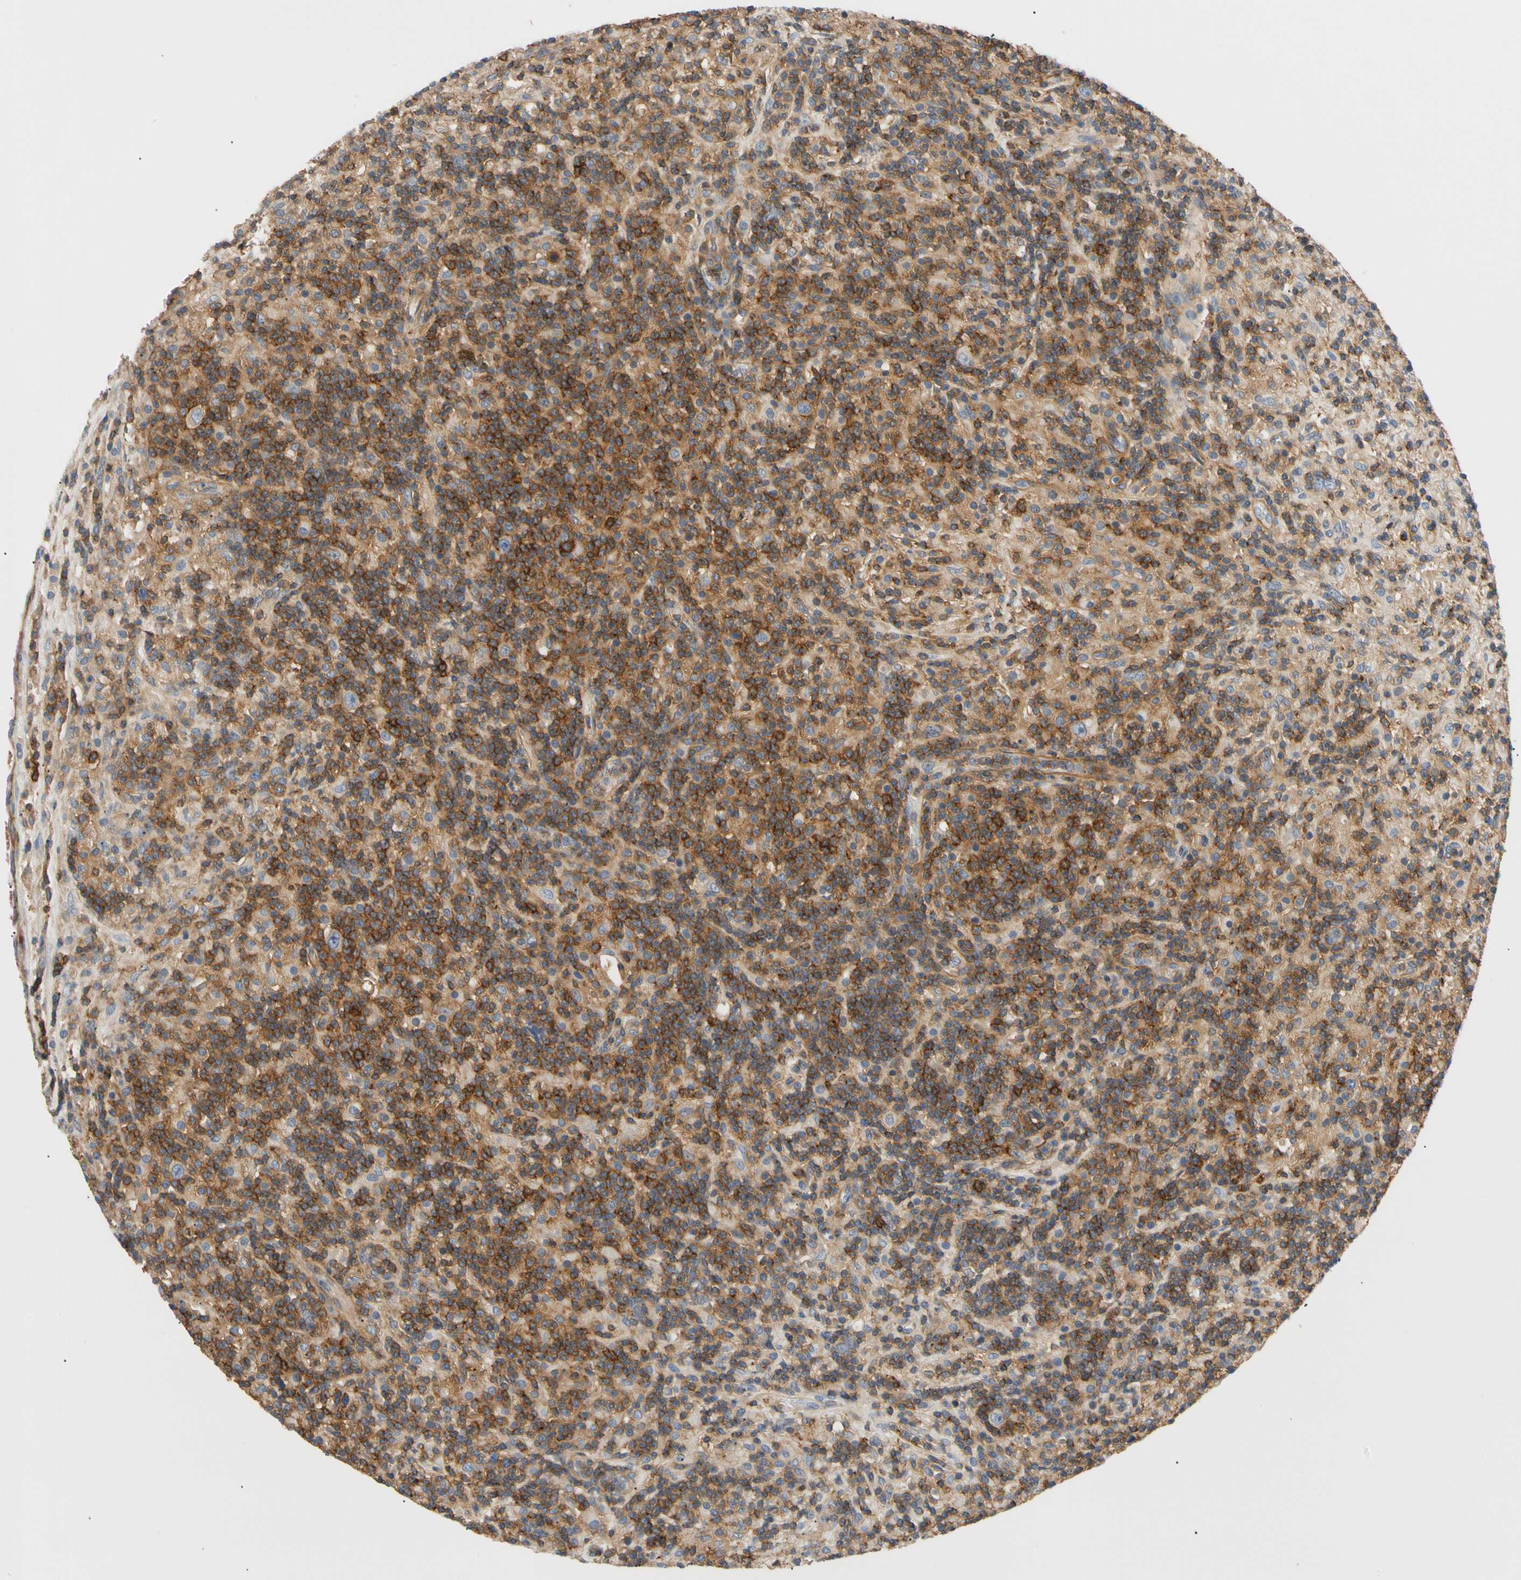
{"staining": {"intensity": "negative", "quantity": "none", "location": "none"}, "tissue": "lymphoma", "cell_type": "Tumor cells", "image_type": "cancer", "snomed": [{"axis": "morphology", "description": "Hodgkin's disease, NOS"}, {"axis": "topography", "description": "Lymph node"}], "caption": "High magnification brightfield microscopy of Hodgkin's disease stained with DAB (3,3'-diaminobenzidine) (brown) and counterstained with hematoxylin (blue): tumor cells show no significant positivity.", "gene": "TNFRSF18", "patient": {"sex": "male", "age": 70}}